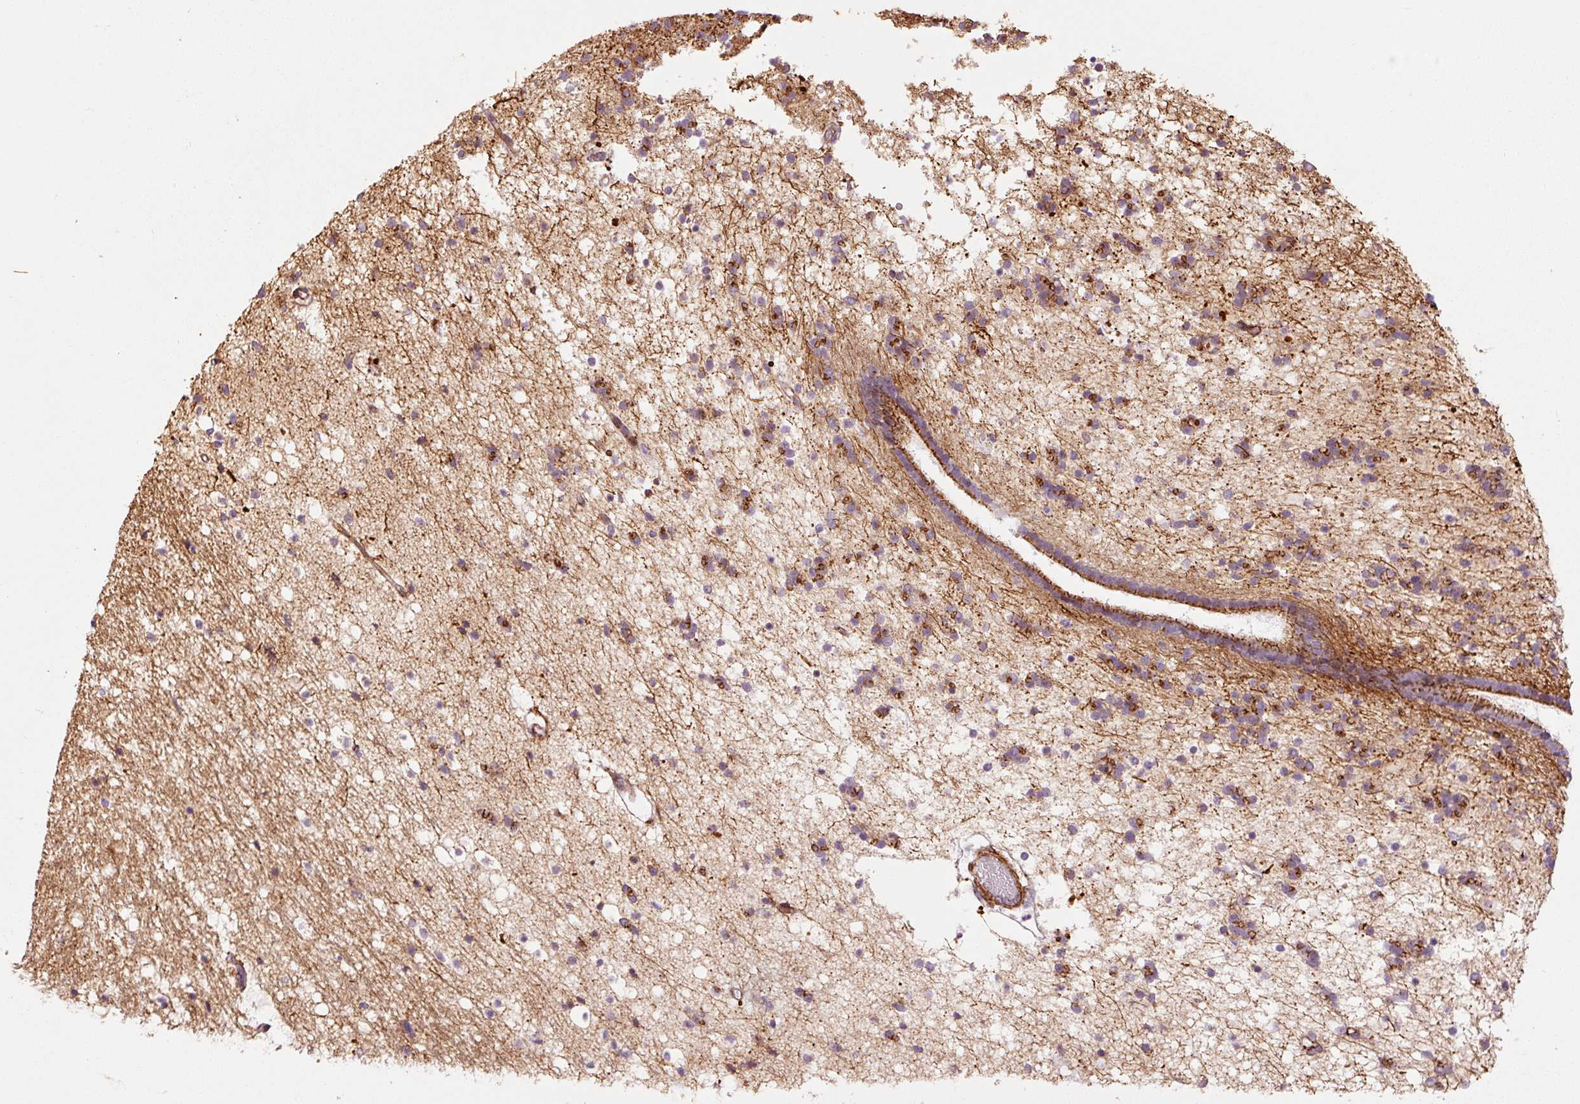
{"staining": {"intensity": "negative", "quantity": "none", "location": "none"}, "tissue": "caudate", "cell_type": "Glial cells", "image_type": "normal", "snomed": [{"axis": "morphology", "description": "Normal tissue, NOS"}, {"axis": "topography", "description": "Lateral ventricle wall"}], "caption": "An image of human caudate is negative for staining in glial cells. (Immunohistochemistry (ihc), brightfield microscopy, high magnification).", "gene": "LIMK2", "patient": {"sex": "male", "age": 37}}